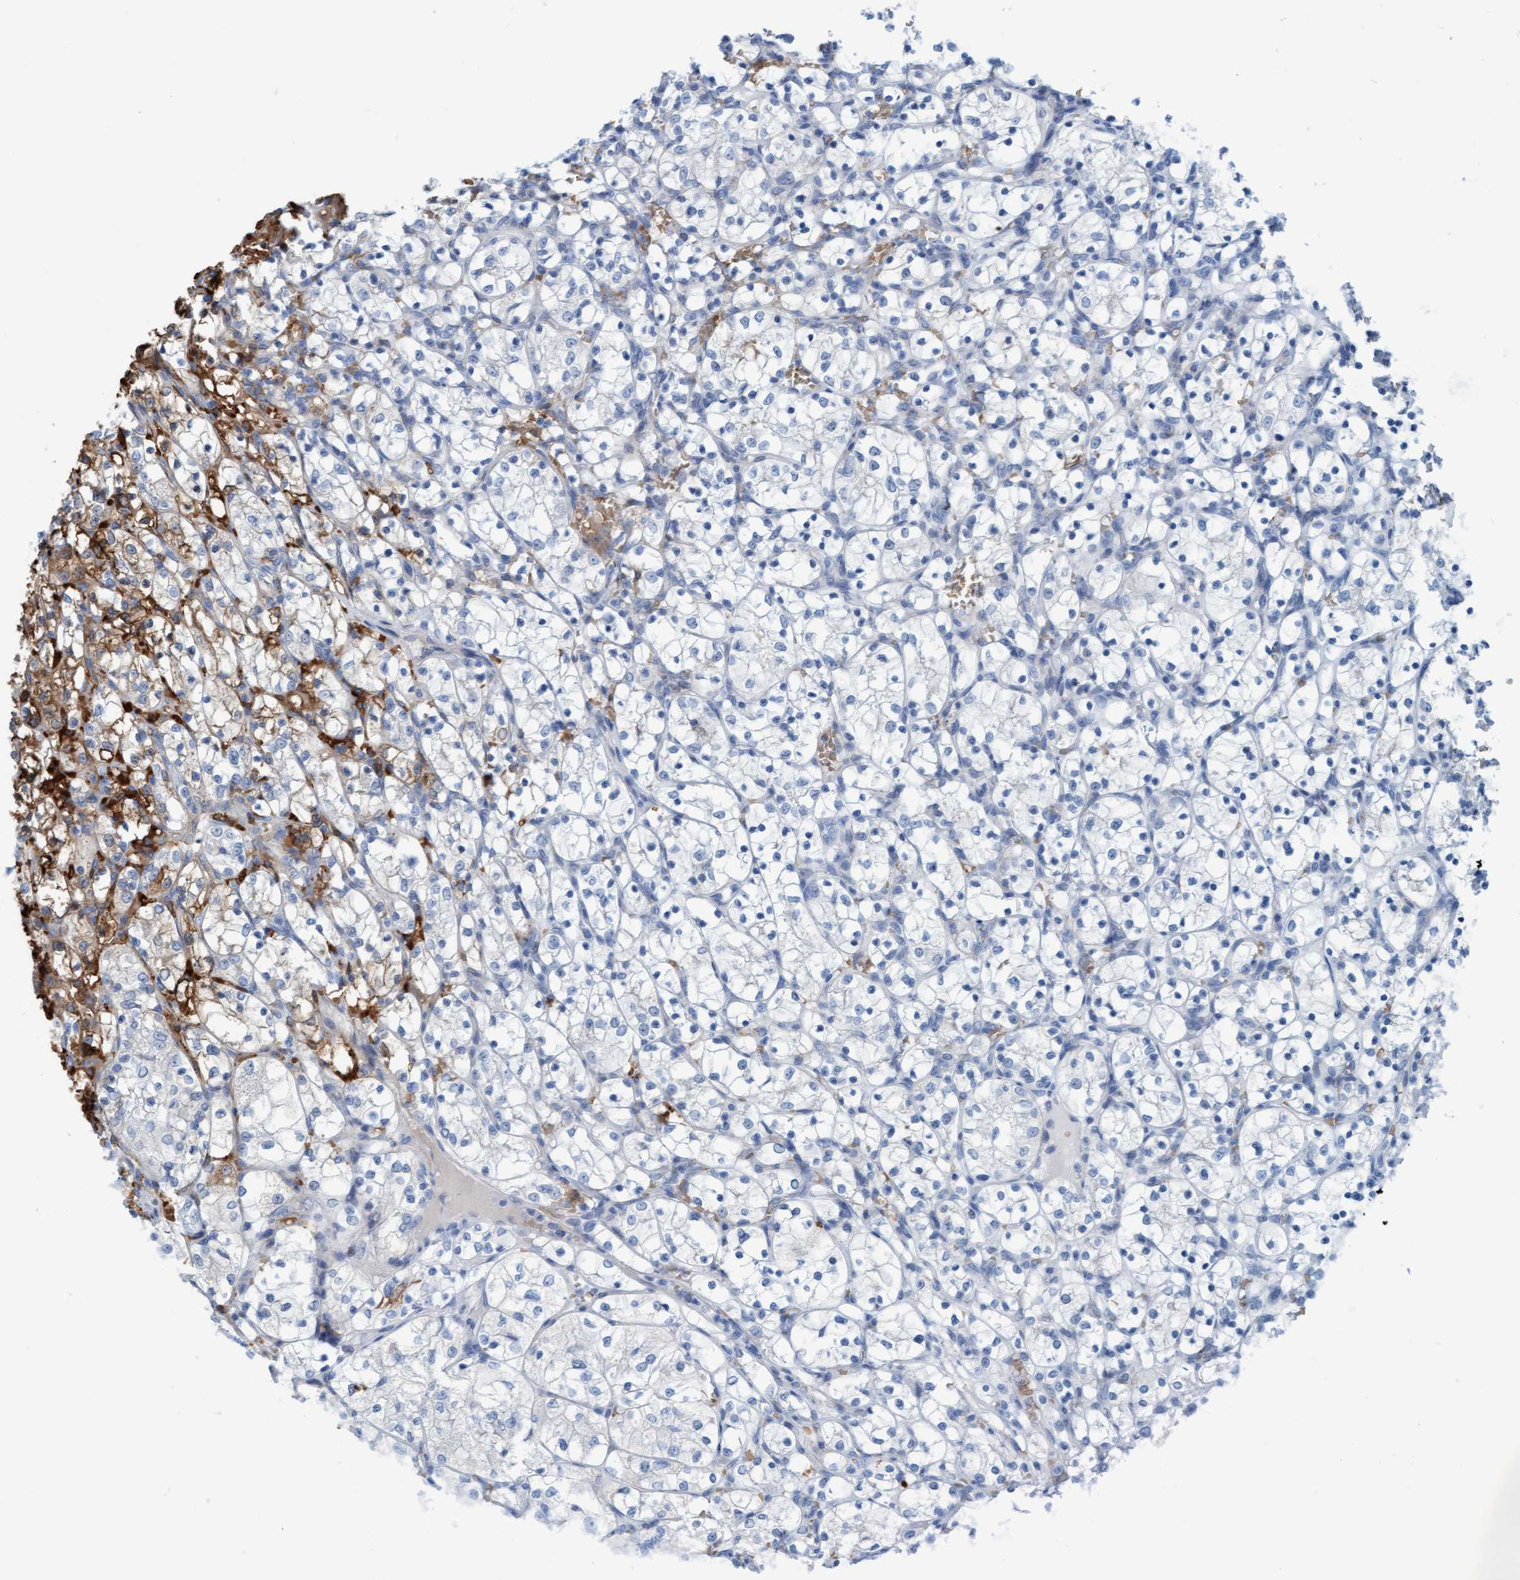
{"staining": {"intensity": "negative", "quantity": "none", "location": "none"}, "tissue": "renal cancer", "cell_type": "Tumor cells", "image_type": "cancer", "snomed": [{"axis": "morphology", "description": "Adenocarcinoma, NOS"}, {"axis": "topography", "description": "Kidney"}], "caption": "Renal adenocarcinoma was stained to show a protein in brown. There is no significant positivity in tumor cells. Nuclei are stained in blue.", "gene": "P2RX5", "patient": {"sex": "female", "age": 69}}